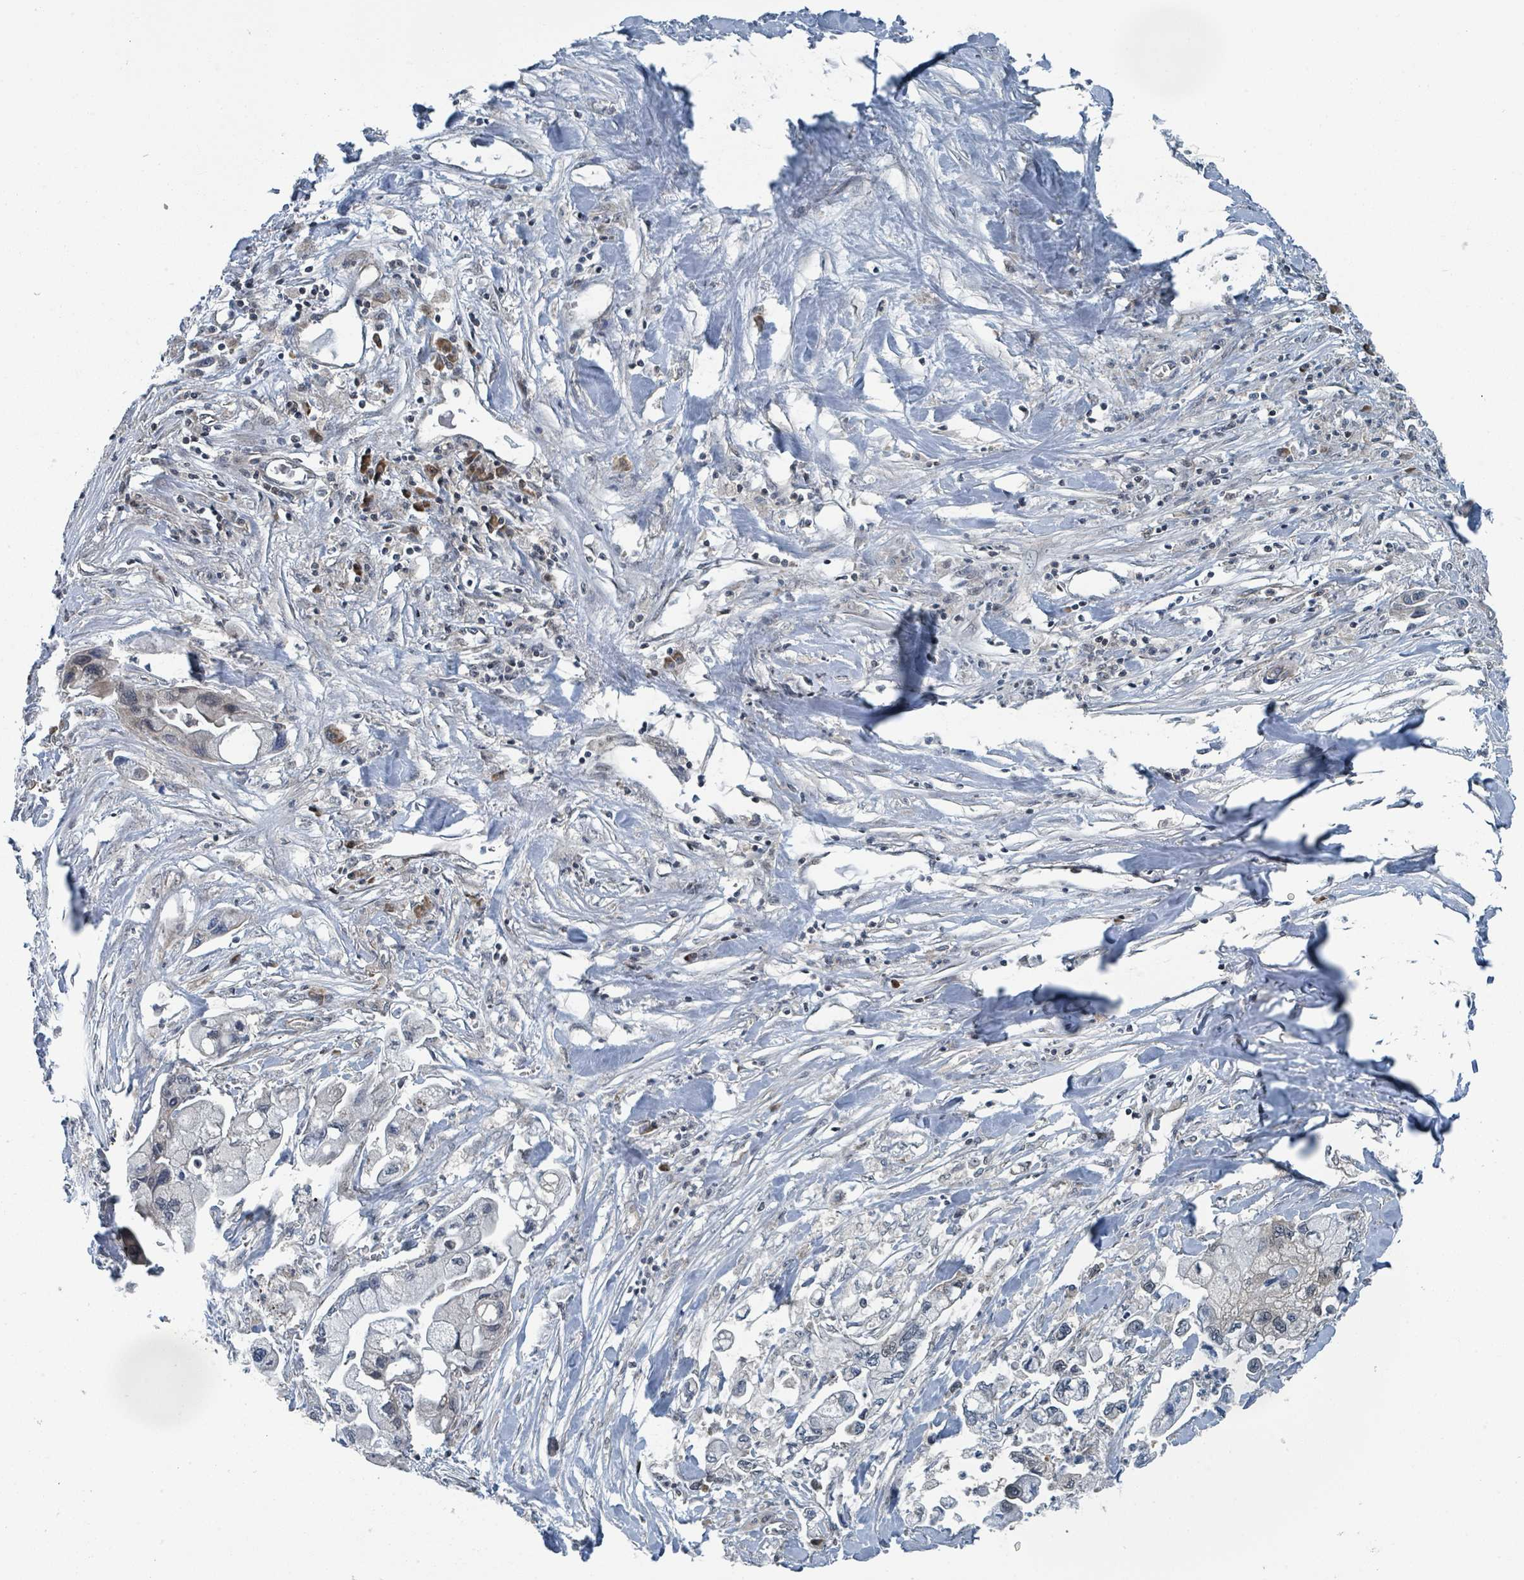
{"staining": {"intensity": "weak", "quantity": "<25%", "location": "cytoplasmic/membranous"}, "tissue": "pancreatic cancer", "cell_type": "Tumor cells", "image_type": "cancer", "snomed": [{"axis": "morphology", "description": "Adenocarcinoma, NOS"}, {"axis": "topography", "description": "Pancreas"}], "caption": "Photomicrograph shows no significant protein expression in tumor cells of pancreatic cancer (adenocarcinoma). Brightfield microscopy of IHC stained with DAB (3,3'-diaminobenzidine) (brown) and hematoxylin (blue), captured at high magnification.", "gene": "GOLGA7", "patient": {"sex": "male", "age": 61}}